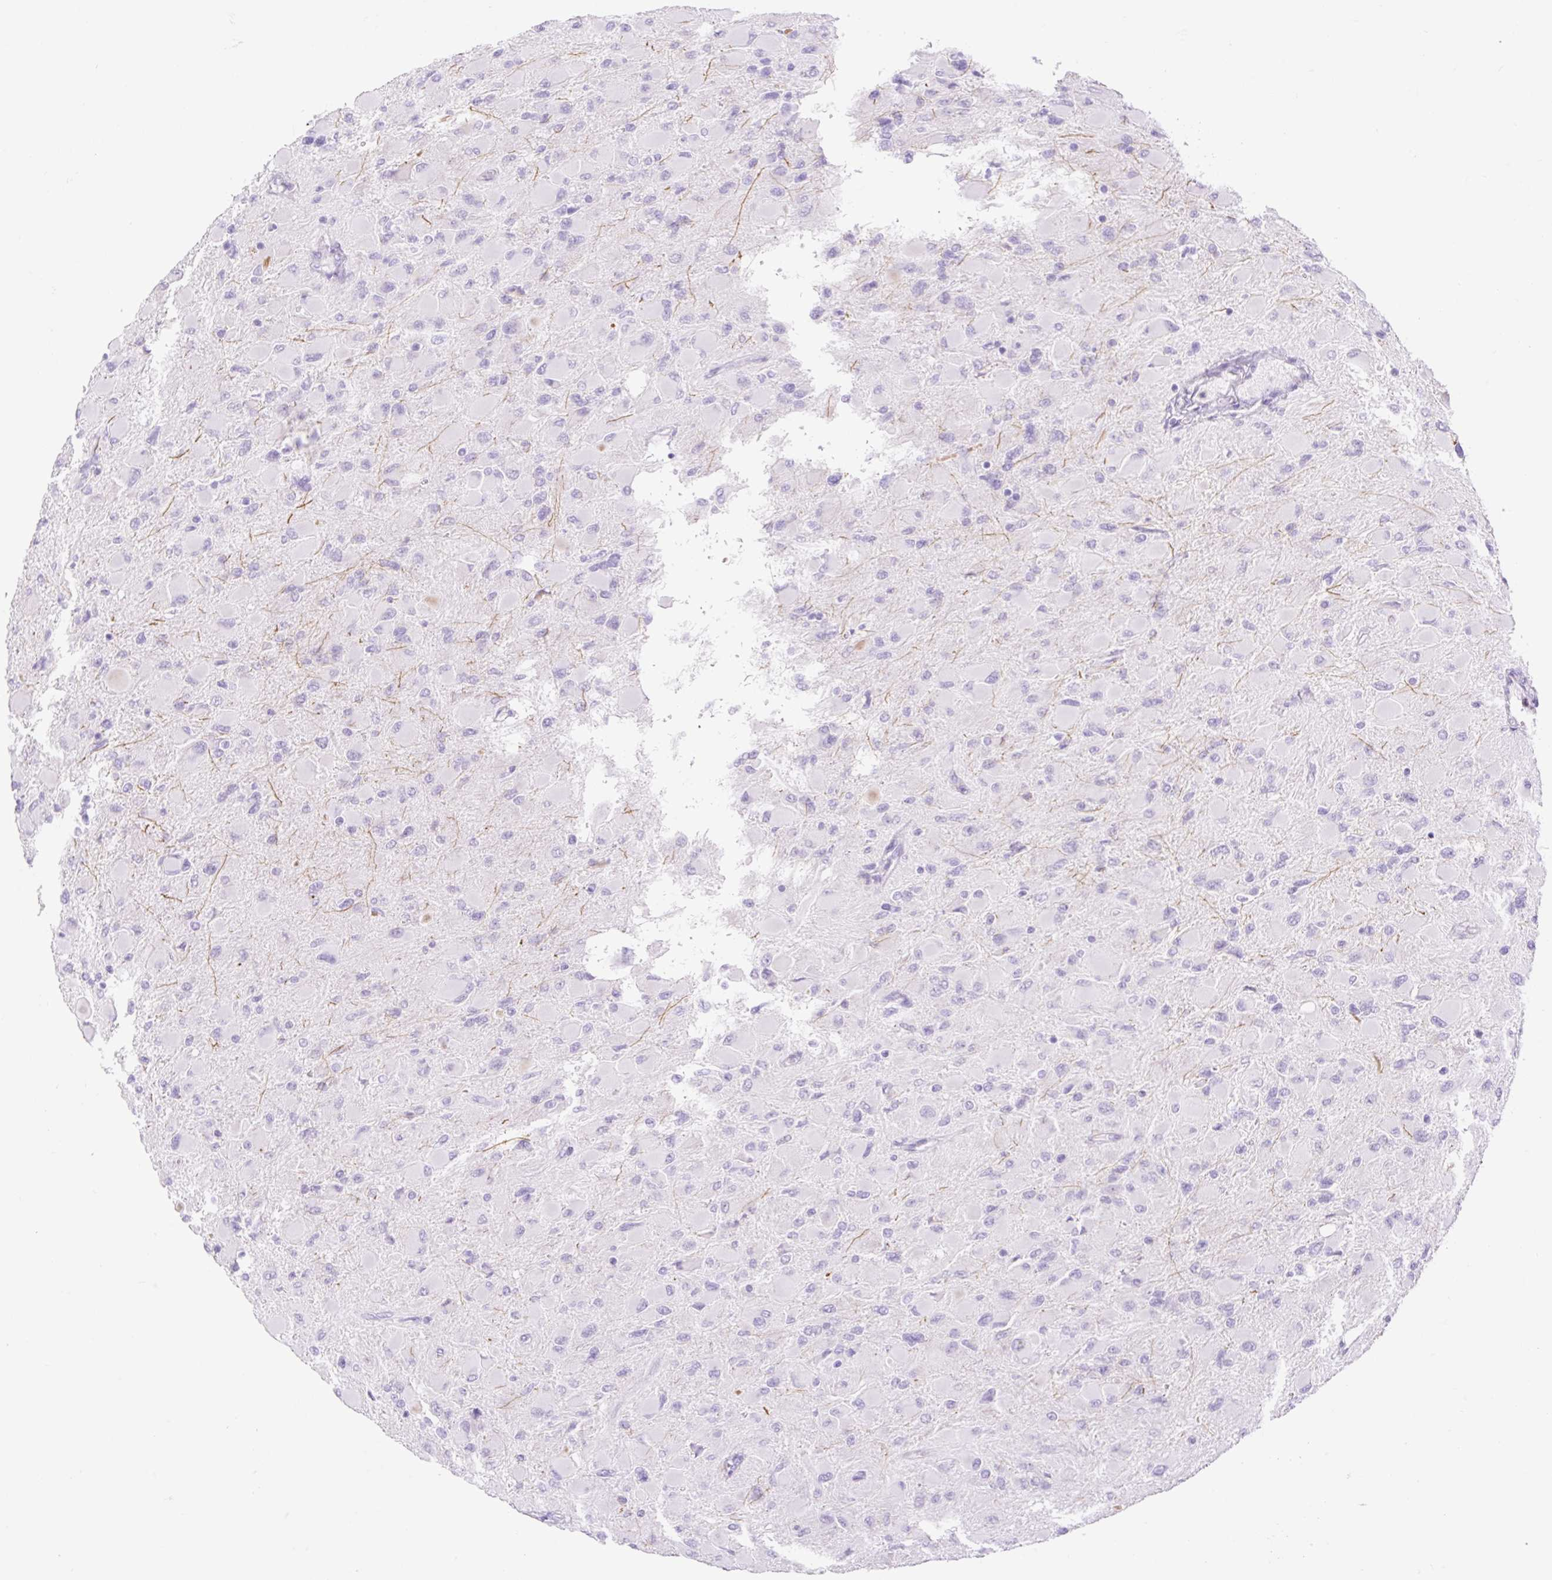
{"staining": {"intensity": "negative", "quantity": "none", "location": "none"}, "tissue": "glioma", "cell_type": "Tumor cells", "image_type": "cancer", "snomed": [{"axis": "morphology", "description": "Glioma, malignant, High grade"}, {"axis": "topography", "description": "Cerebral cortex"}], "caption": "Immunohistochemistry histopathology image of neoplastic tissue: human malignant glioma (high-grade) stained with DAB shows no significant protein staining in tumor cells.", "gene": "SLC25A40", "patient": {"sex": "female", "age": 36}}